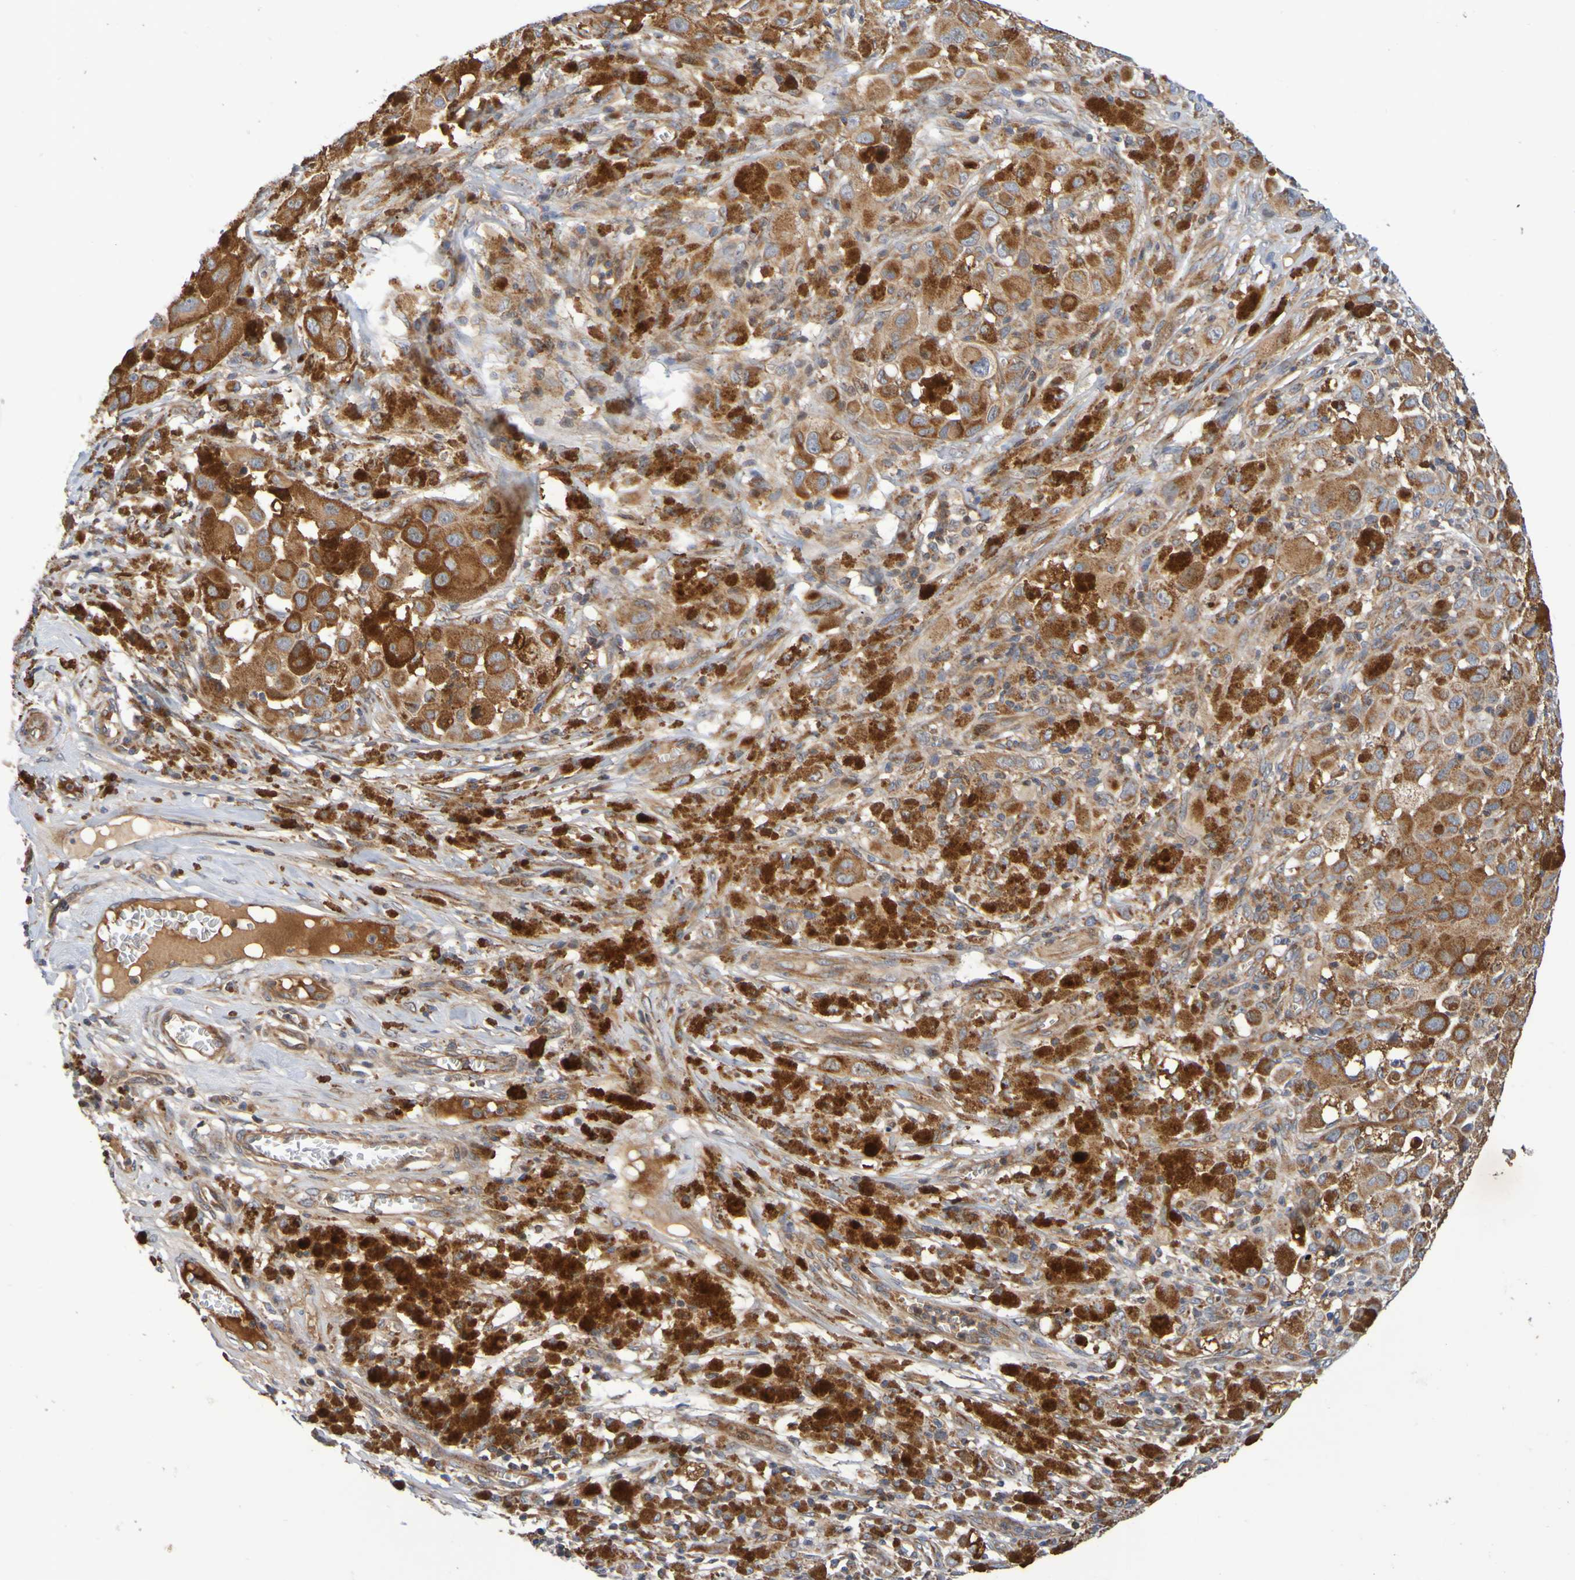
{"staining": {"intensity": "strong", "quantity": ">75%", "location": "cytoplasmic/membranous"}, "tissue": "melanoma", "cell_type": "Tumor cells", "image_type": "cancer", "snomed": [{"axis": "morphology", "description": "Malignant melanoma, NOS"}, {"axis": "topography", "description": "Skin"}], "caption": "Protein expression by IHC shows strong cytoplasmic/membranous staining in about >75% of tumor cells in melanoma.", "gene": "CCDC51", "patient": {"sex": "male", "age": 96}}